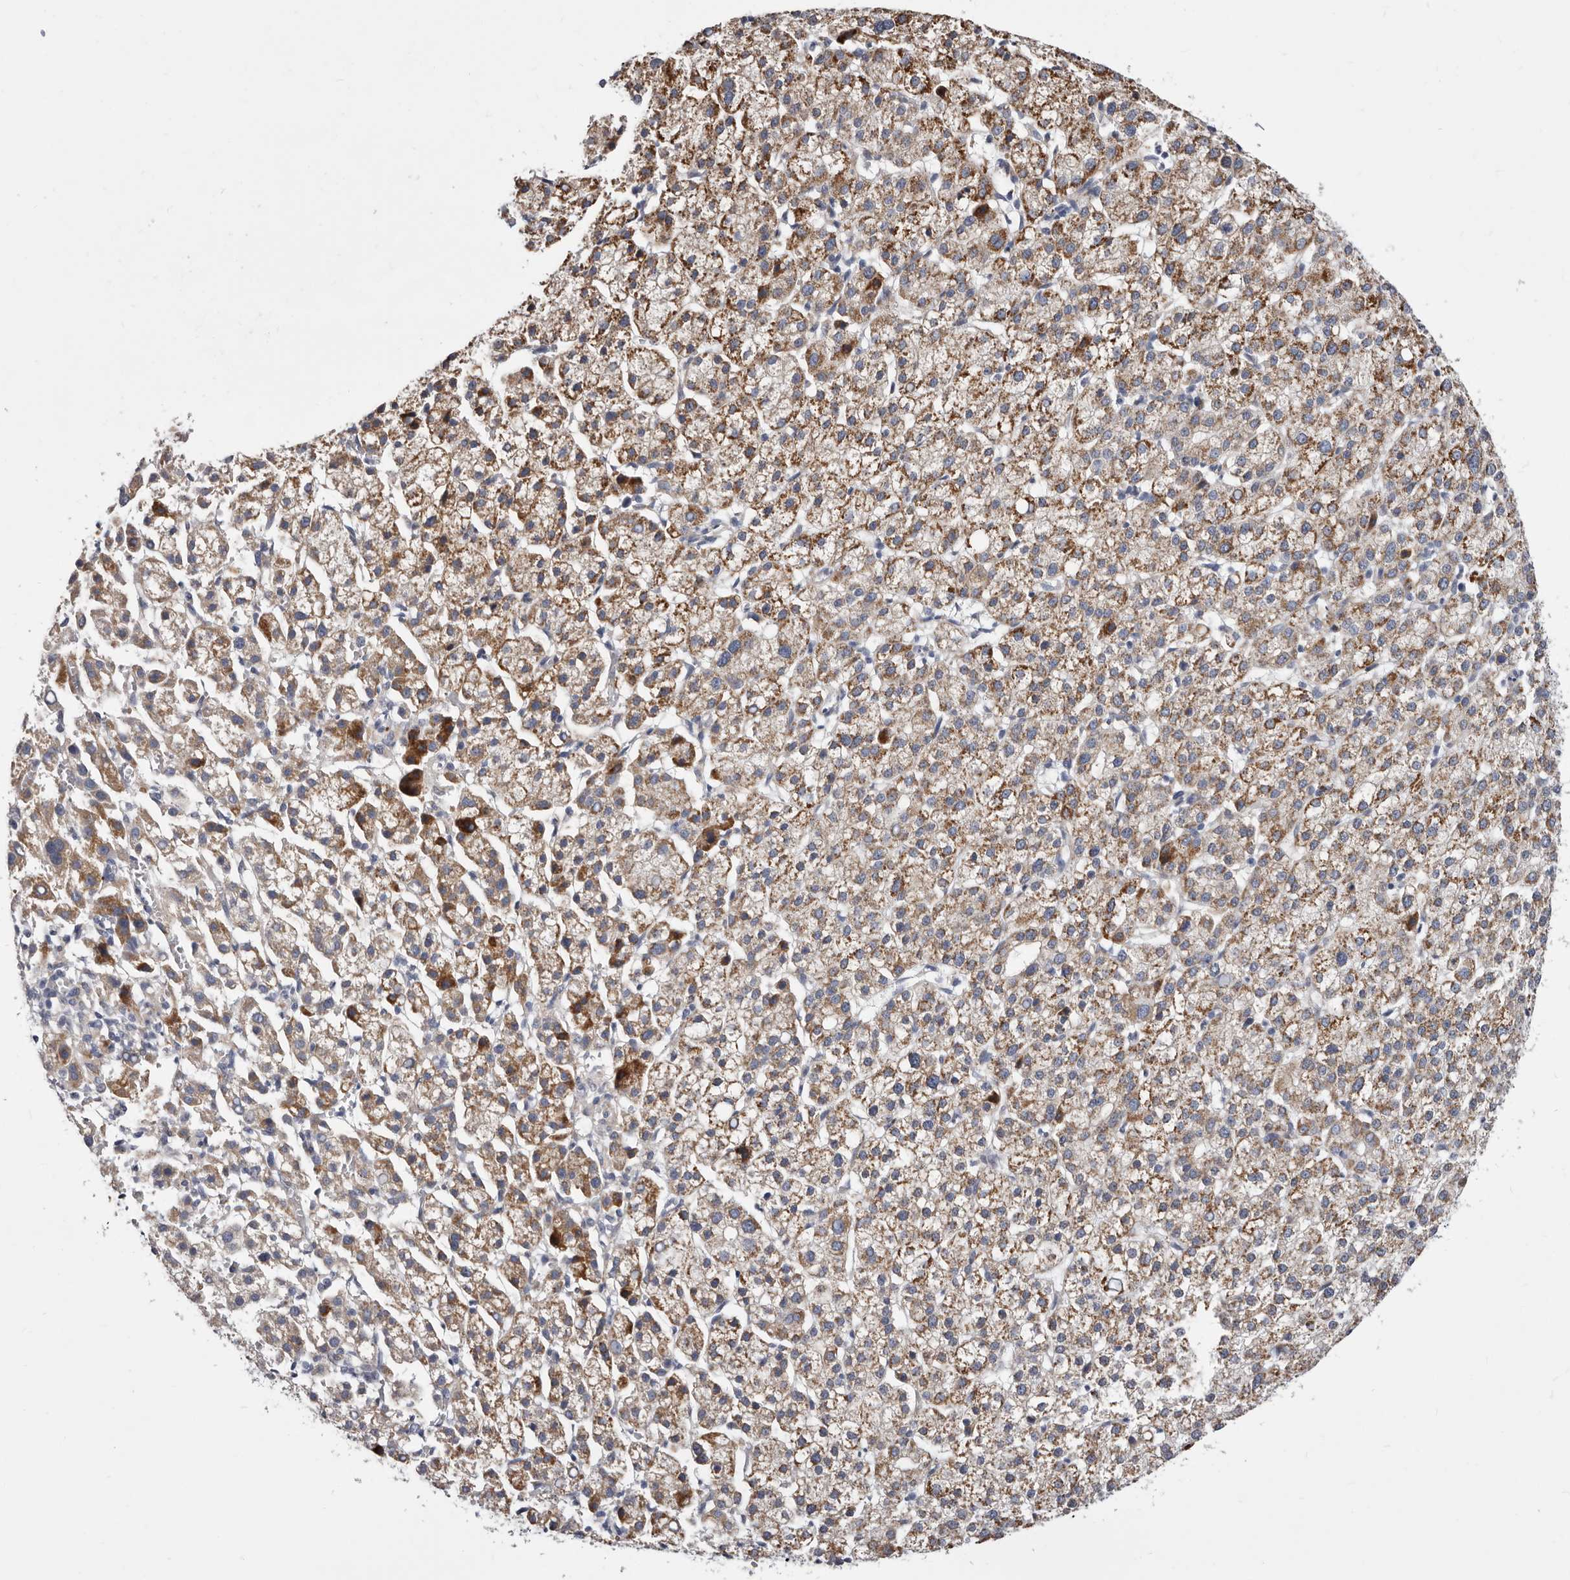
{"staining": {"intensity": "moderate", "quantity": ">75%", "location": "cytoplasmic/membranous"}, "tissue": "liver cancer", "cell_type": "Tumor cells", "image_type": "cancer", "snomed": [{"axis": "morphology", "description": "Carcinoma, Hepatocellular, NOS"}, {"axis": "topography", "description": "Liver"}], "caption": "An IHC photomicrograph of neoplastic tissue is shown. Protein staining in brown highlights moderate cytoplasmic/membranous positivity in liver hepatocellular carcinoma within tumor cells.", "gene": "NUBPL", "patient": {"sex": "female", "age": 58}}